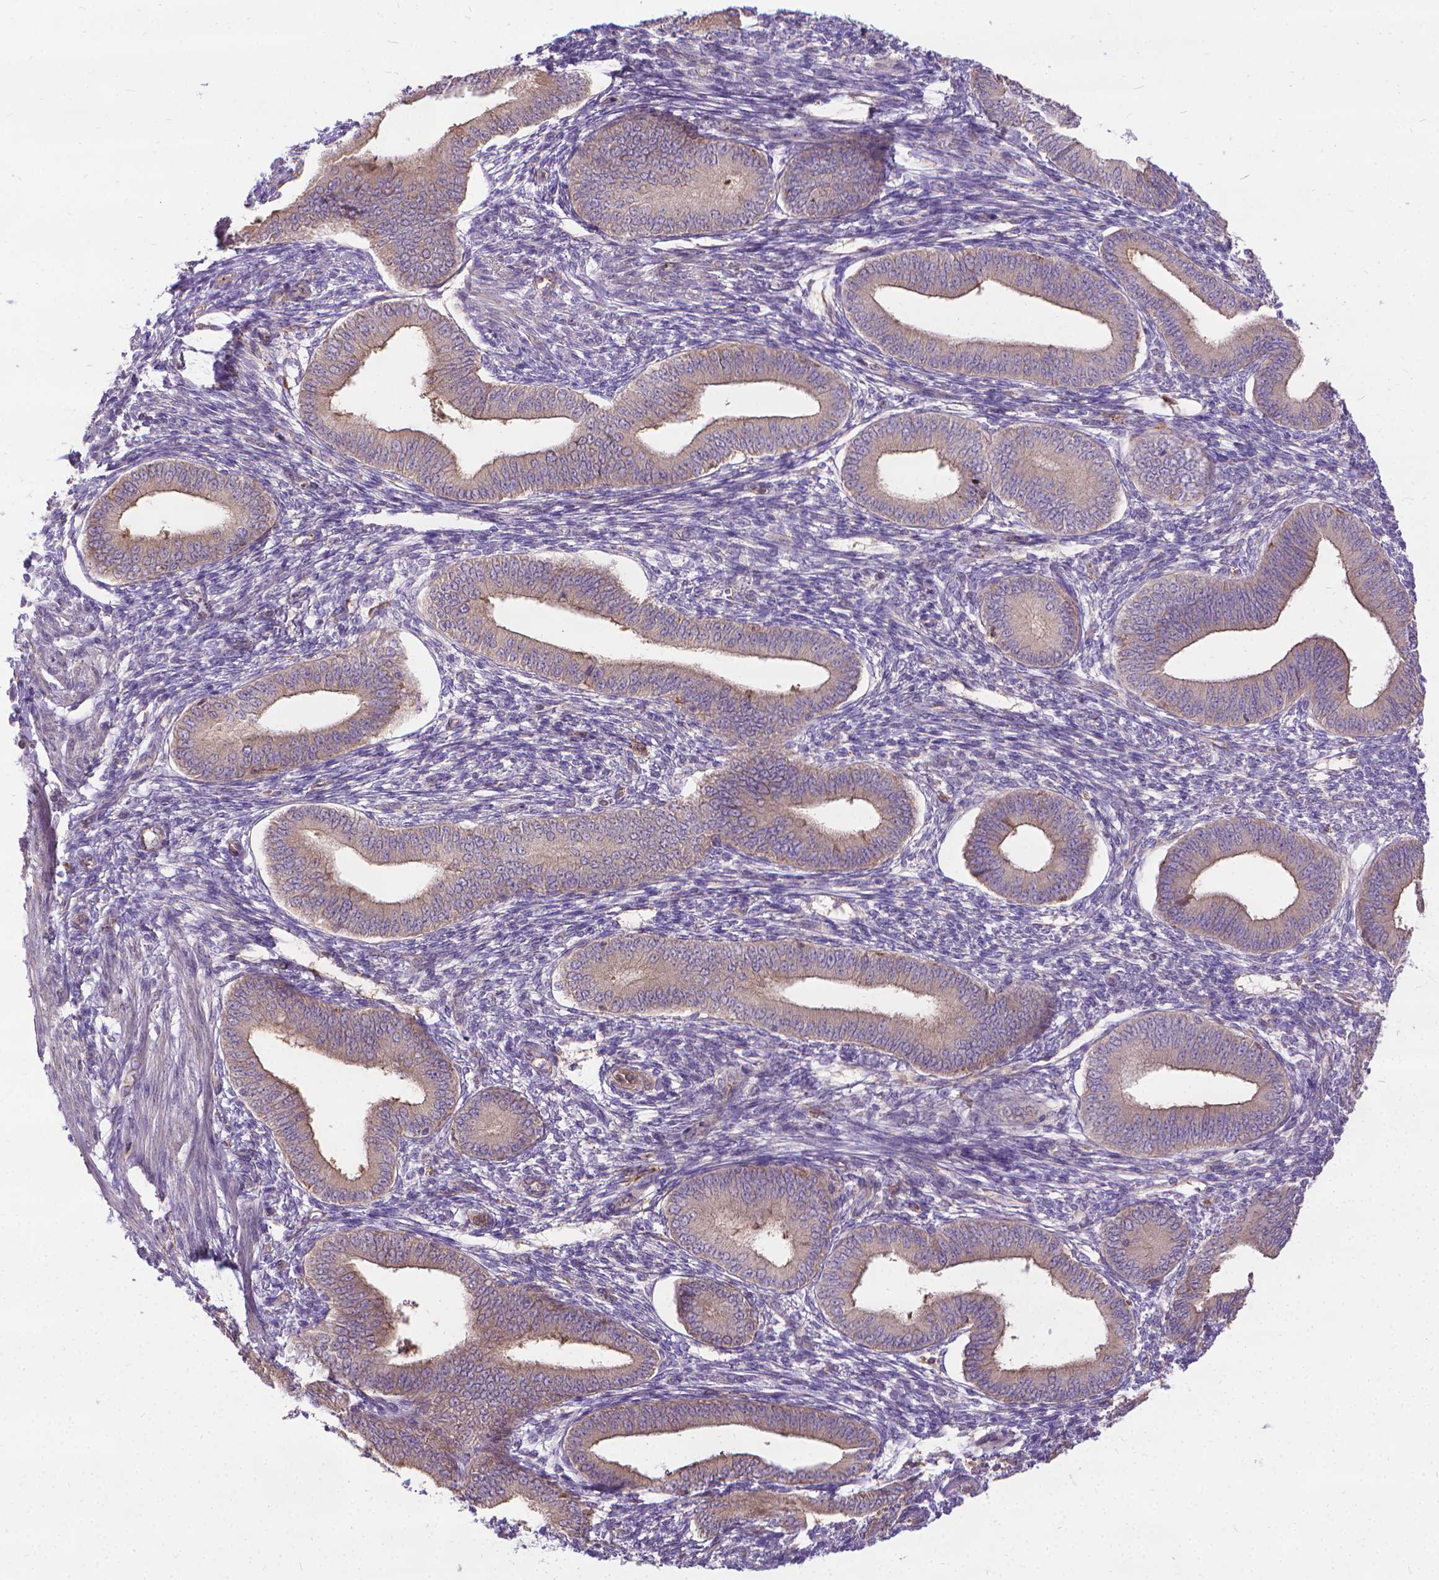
{"staining": {"intensity": "negative", "quantity": "none", "location": "none"}, "tissue": "endometrium", "cell_type": "Cells in endometrial stroma", "image_type": "normal", "snomed": [{"axis": "morphology", "description": "Normal tissue, NOS"}, {"axis": "topography", "description": "Endometrium"}], "caption": "DAB immunohistochemical staining of unremarkable human endometrium shows no significant expression in cells in endometrial stroma.", "gene": "CFAP299", "patient": {"sex": "female", "age": 42}}